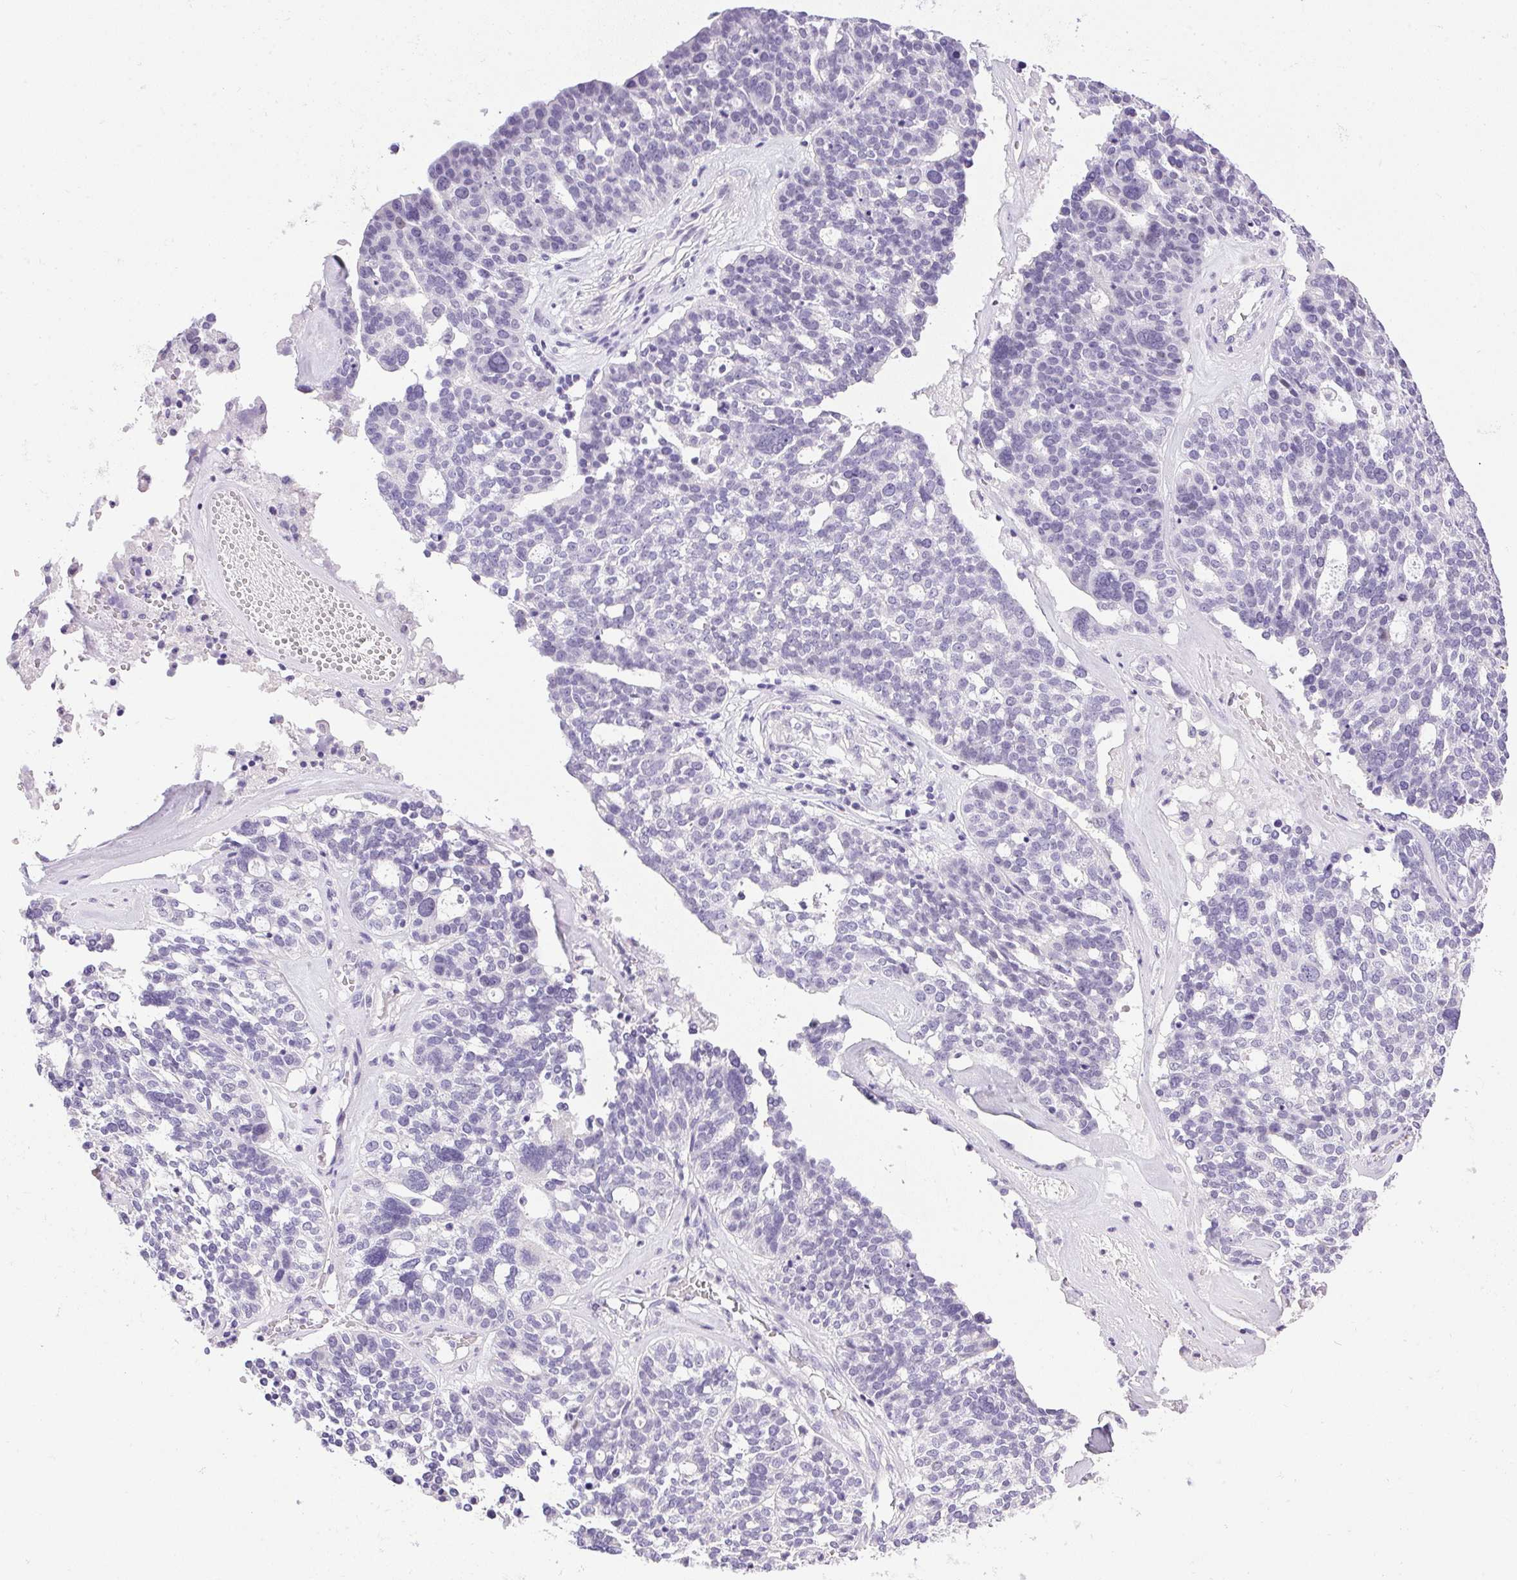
{"staining": {"intensity": "negative", "quantity": "none", "location": "none"}, "tissue": "ovarian cancer", "cell_type": "Tumor cells", "image_type": "cancer", "snomed": [{"axis": "morphology", "description": "Cystadenocarcinoma, serous, NOS"}, {"axis": "topography", "description": "Ovary"}], "caption": "There is no significant expression in tumor cells of serous cystadenocarcinoma (ovarian).", "gene": "ATP6V0A4", "patient": {"sex": "female", "age": 59}}